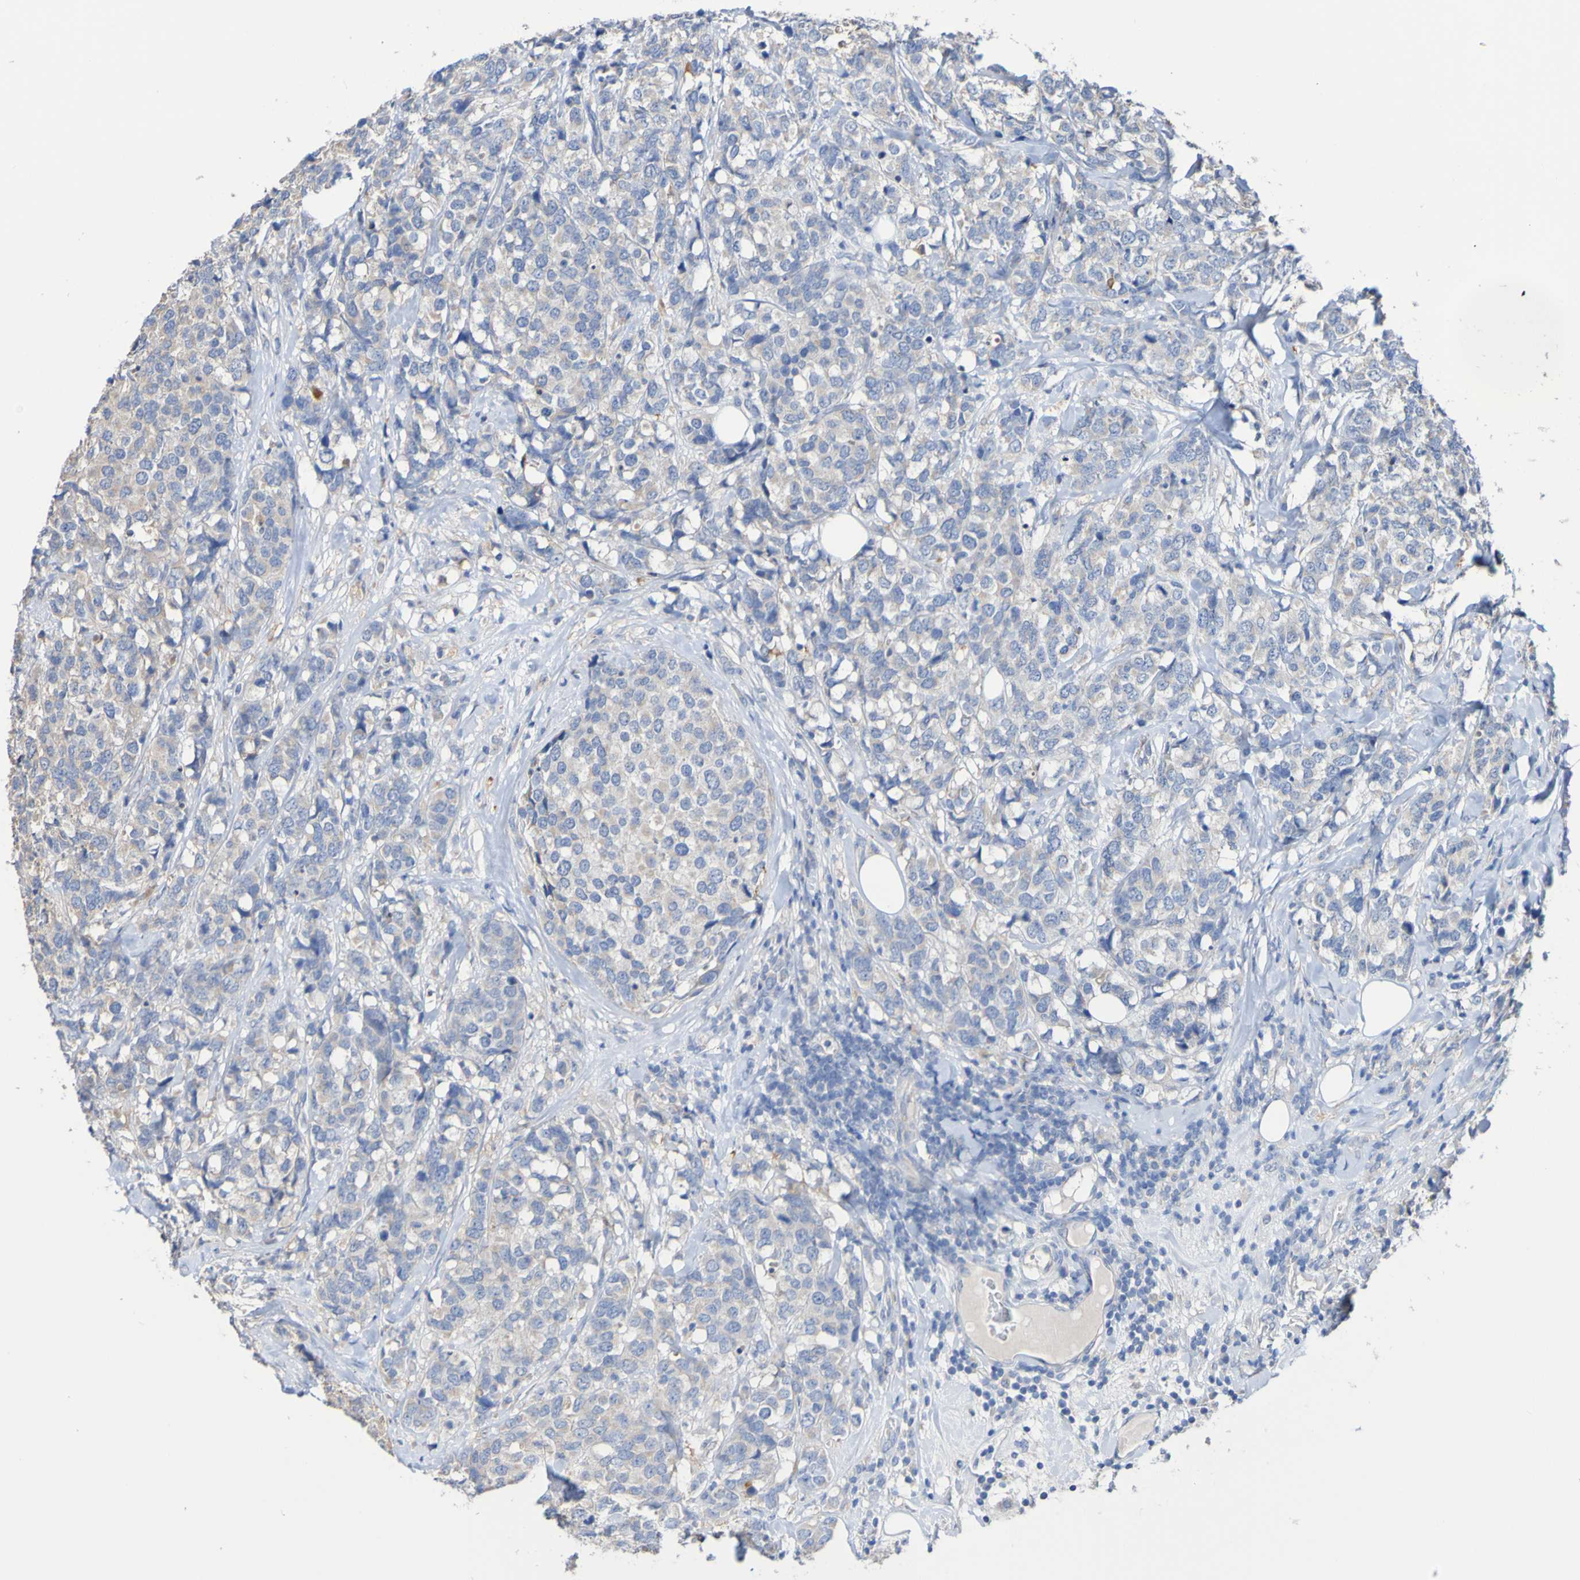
{"staining": {"intensity": "weak", "quantity": "<25%", "location": "cytoplasmic/membranous"}, "tissue": "breast cancer", "cell_type": "Tumor cells", "image_type": "cancer", "snomed": [{"axis": "morphology", "description": "Lobular carcinoma"}, {"axis": "topography", "description": "Breast"}], "caption": "Tumor cells show no significant positivity in lobular carcinoma (breast). (DAB (3,3'-diaminobenzidine) immunohistochemistry (IHC), high magnification).", "gene": "PHYH", "patient": {"sex": "female", "age": 59}}